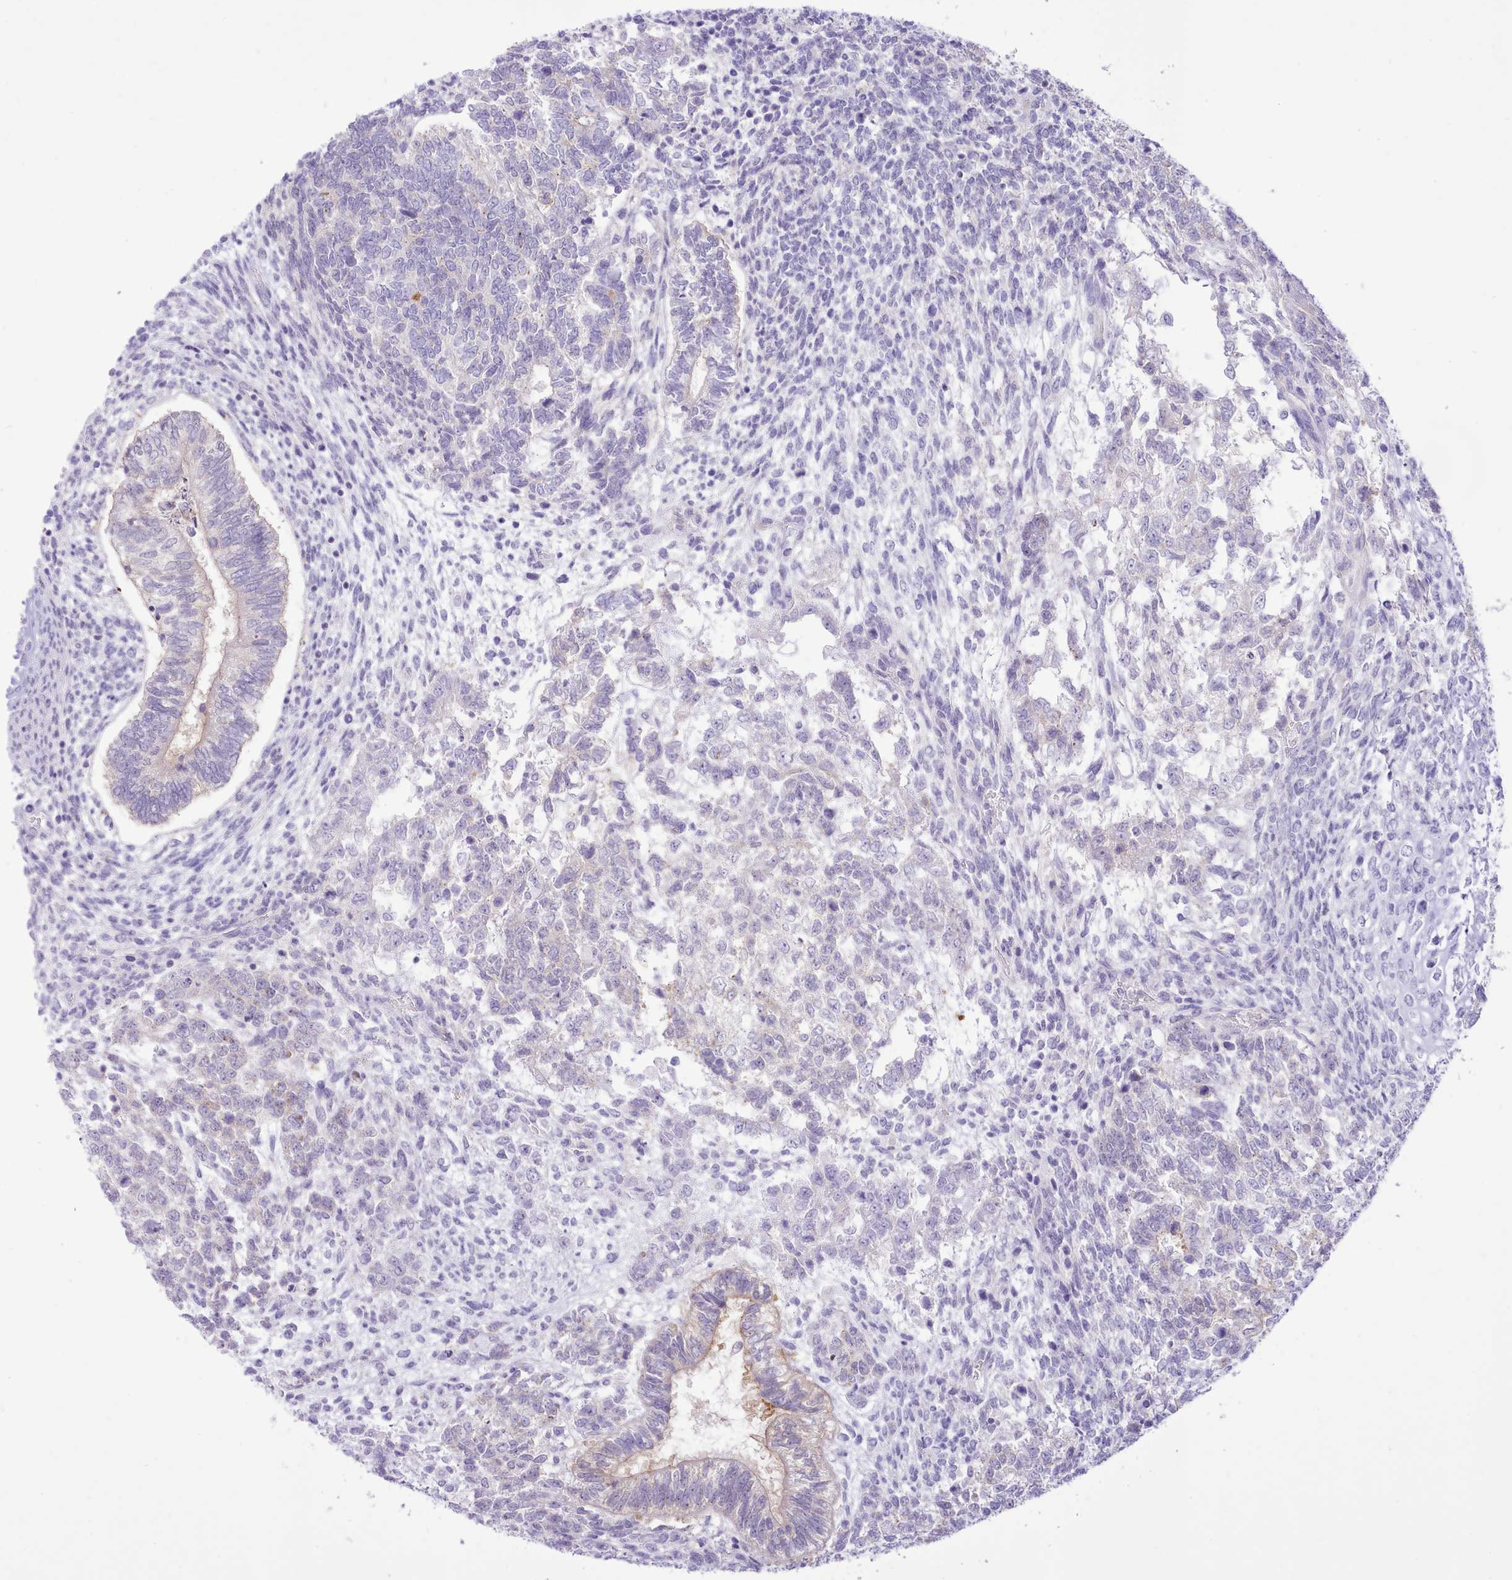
{"staining": {"intensity": "weak", "quantity": "<25%", "location": "cytoplasmic/membranous"}, "tissue": "testis cancer", "cell_type": "Tumor cells", "image_type": "cancer", "snomed": [{"axis": "morphology", "description": "Carcinoma, Embryonal, NOS"}, {"axis": "topography", "description": "Testis"}], "caption": "Photomicrograph shows no significant protein positivity in tumor cells of testis cancer (embryonal carcinoma).", "gene": "MDFI", "patient": {"sex": "male", "age": 23}}